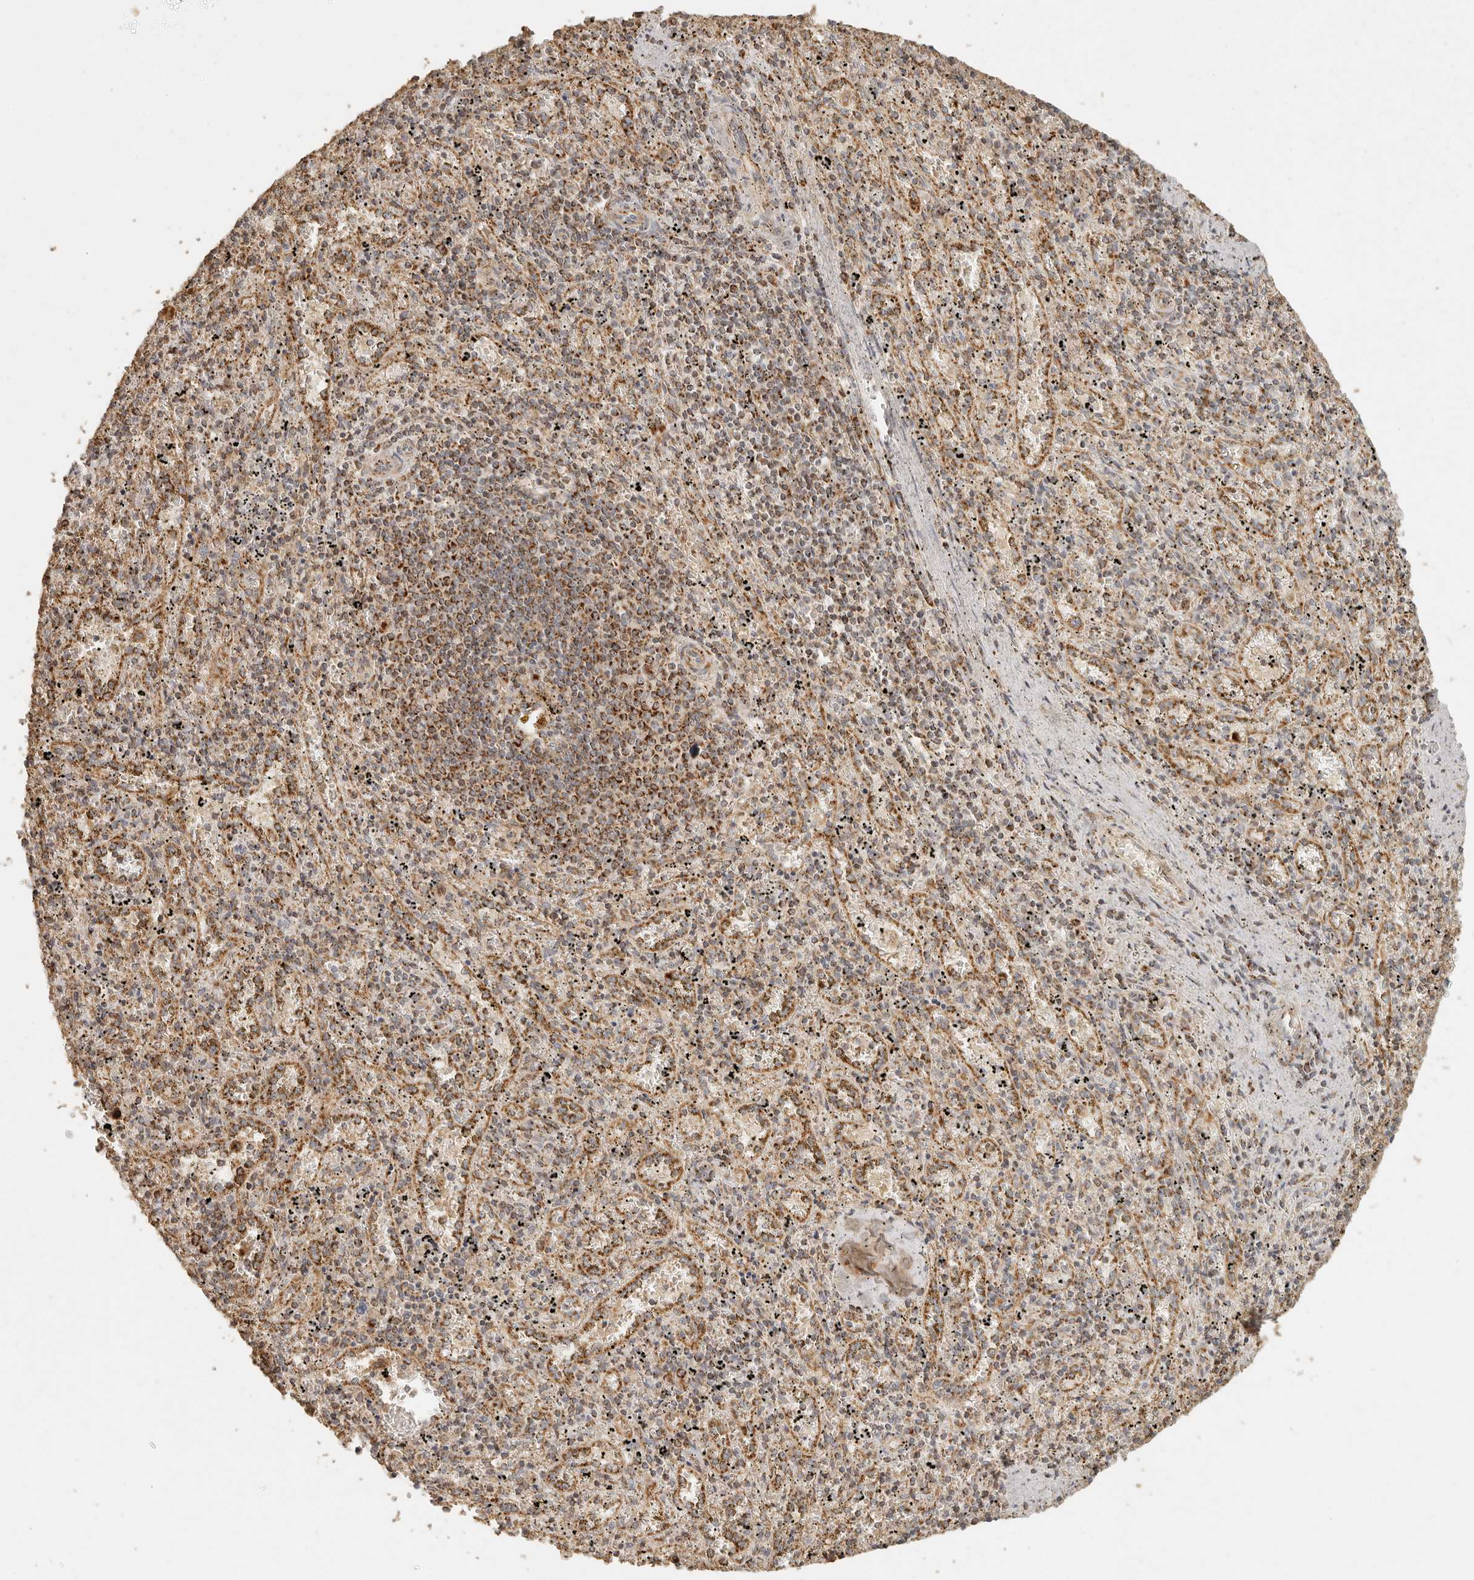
{"staining": {"intensity": "moderate", "quantity": "25%-75%", "location": "cytoplasmic/membranous"}, "tissue": "spleen", "cell_type": "Cells in red pulp", "image_type": "normal", "snomed": [{"axis": "morphology", "description": "Normal tissue, NOS"}, {"axis": "topography", "description": "Spleen"}], "caption": "This image demonstrates immunohistochemistry (IHC) staining of benign spleen, with medium moderate cytoplasmic/membranous expression in about 25%-75% of cells in red pulp.", "gene": "MRPL55", "patient": {"sex": "male", "age": 11}}